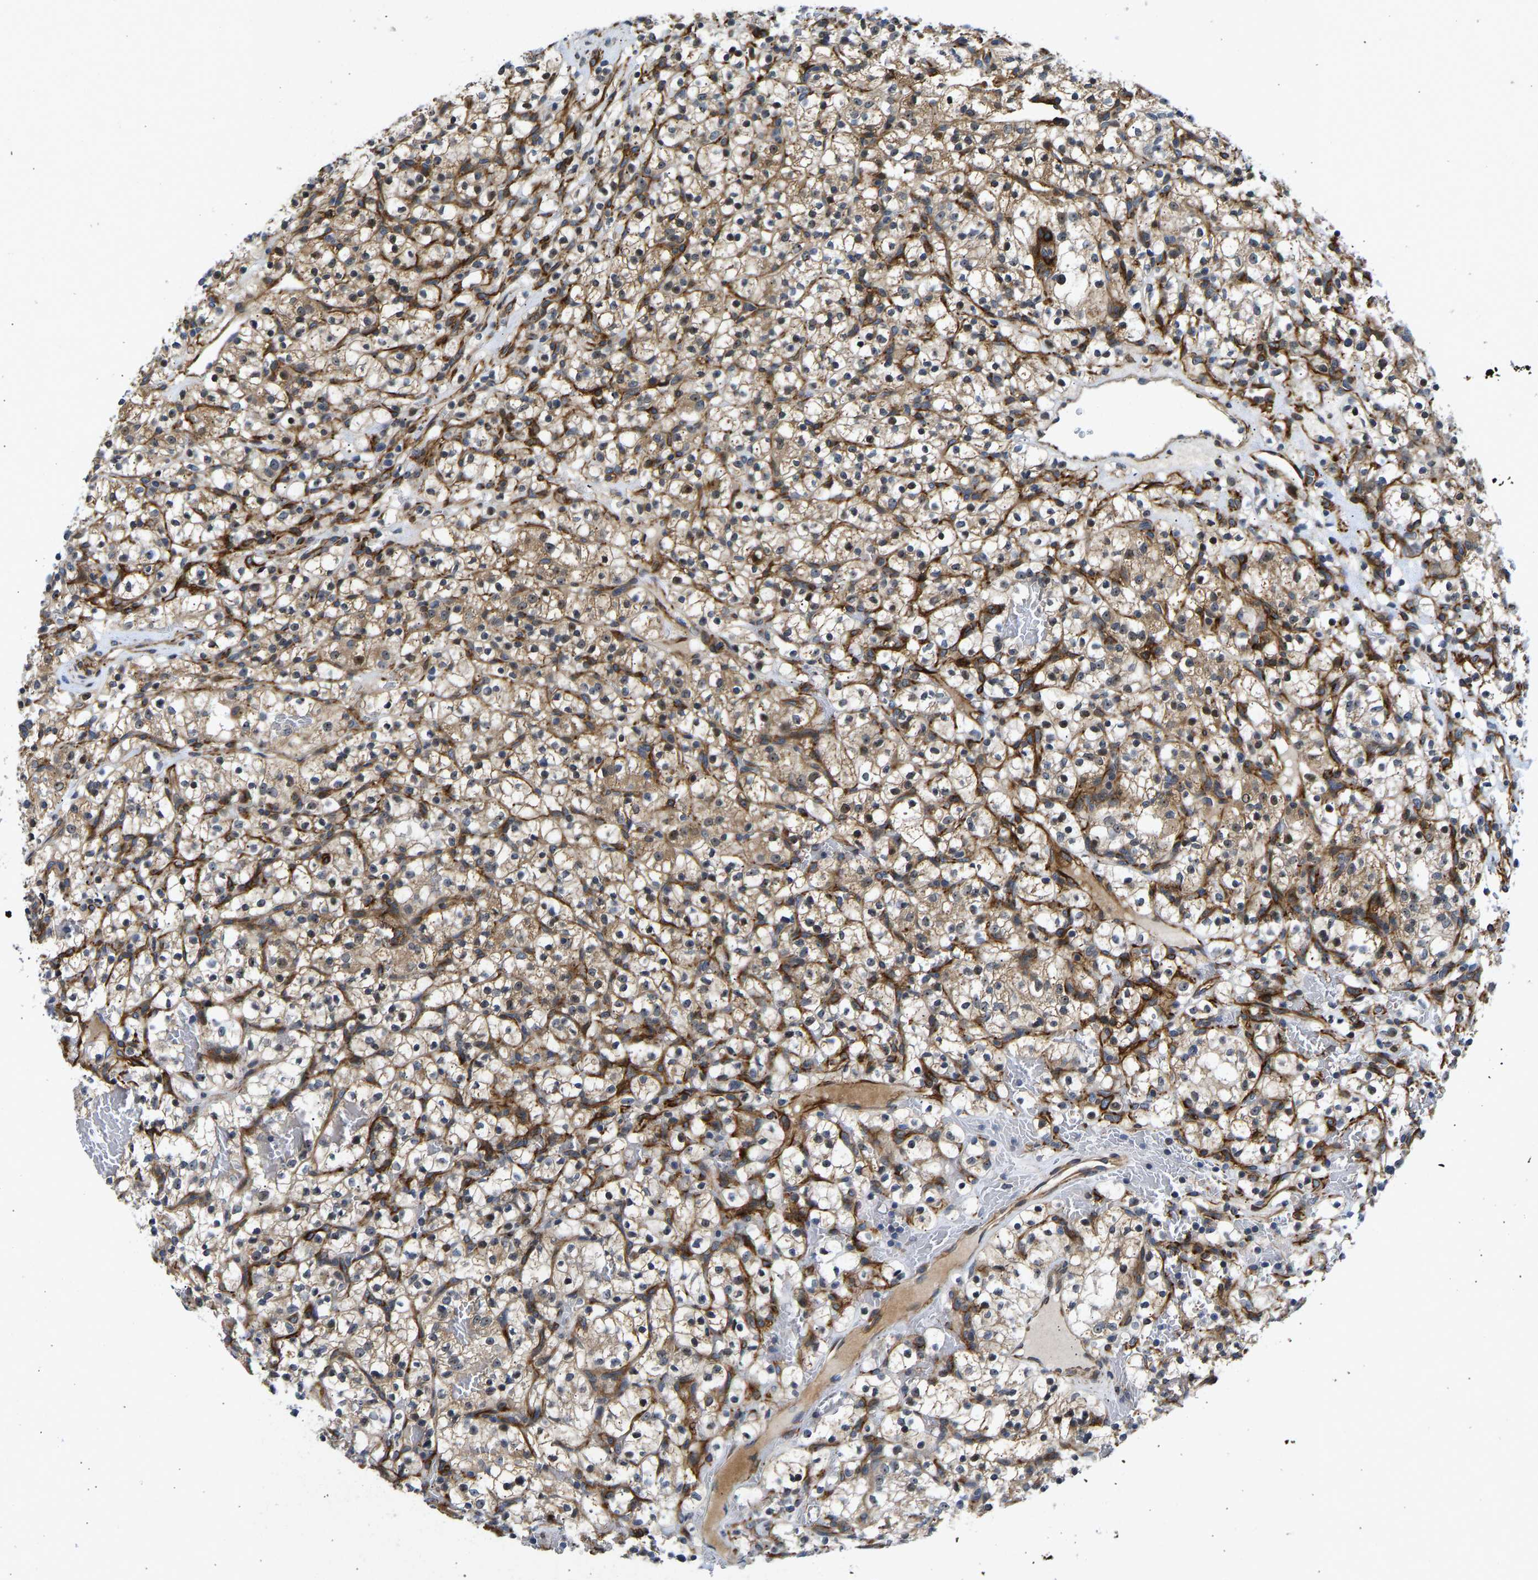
{"staining": {"intensity": "weak", "quantity": "25%-75%", "location": "cytoplasmic/membranous"}, "tissue": "renal cancer", "cell_type": "Tumor cells", "image_type": "cancer", "snomed": [{"axis": "morphology", "description": "Adenocarcinoma, NOS"}, {"axis": "topography", "description": "Kidney"}], "caption": "This histopathology image demonstrates IHC staining of renal cancer, with low weak cytoplasmic/membranous positivity in approximately 25%-75% of tumor cells.", "gene": "RESF1", "patient": {"sex": "female", "age": 57}}